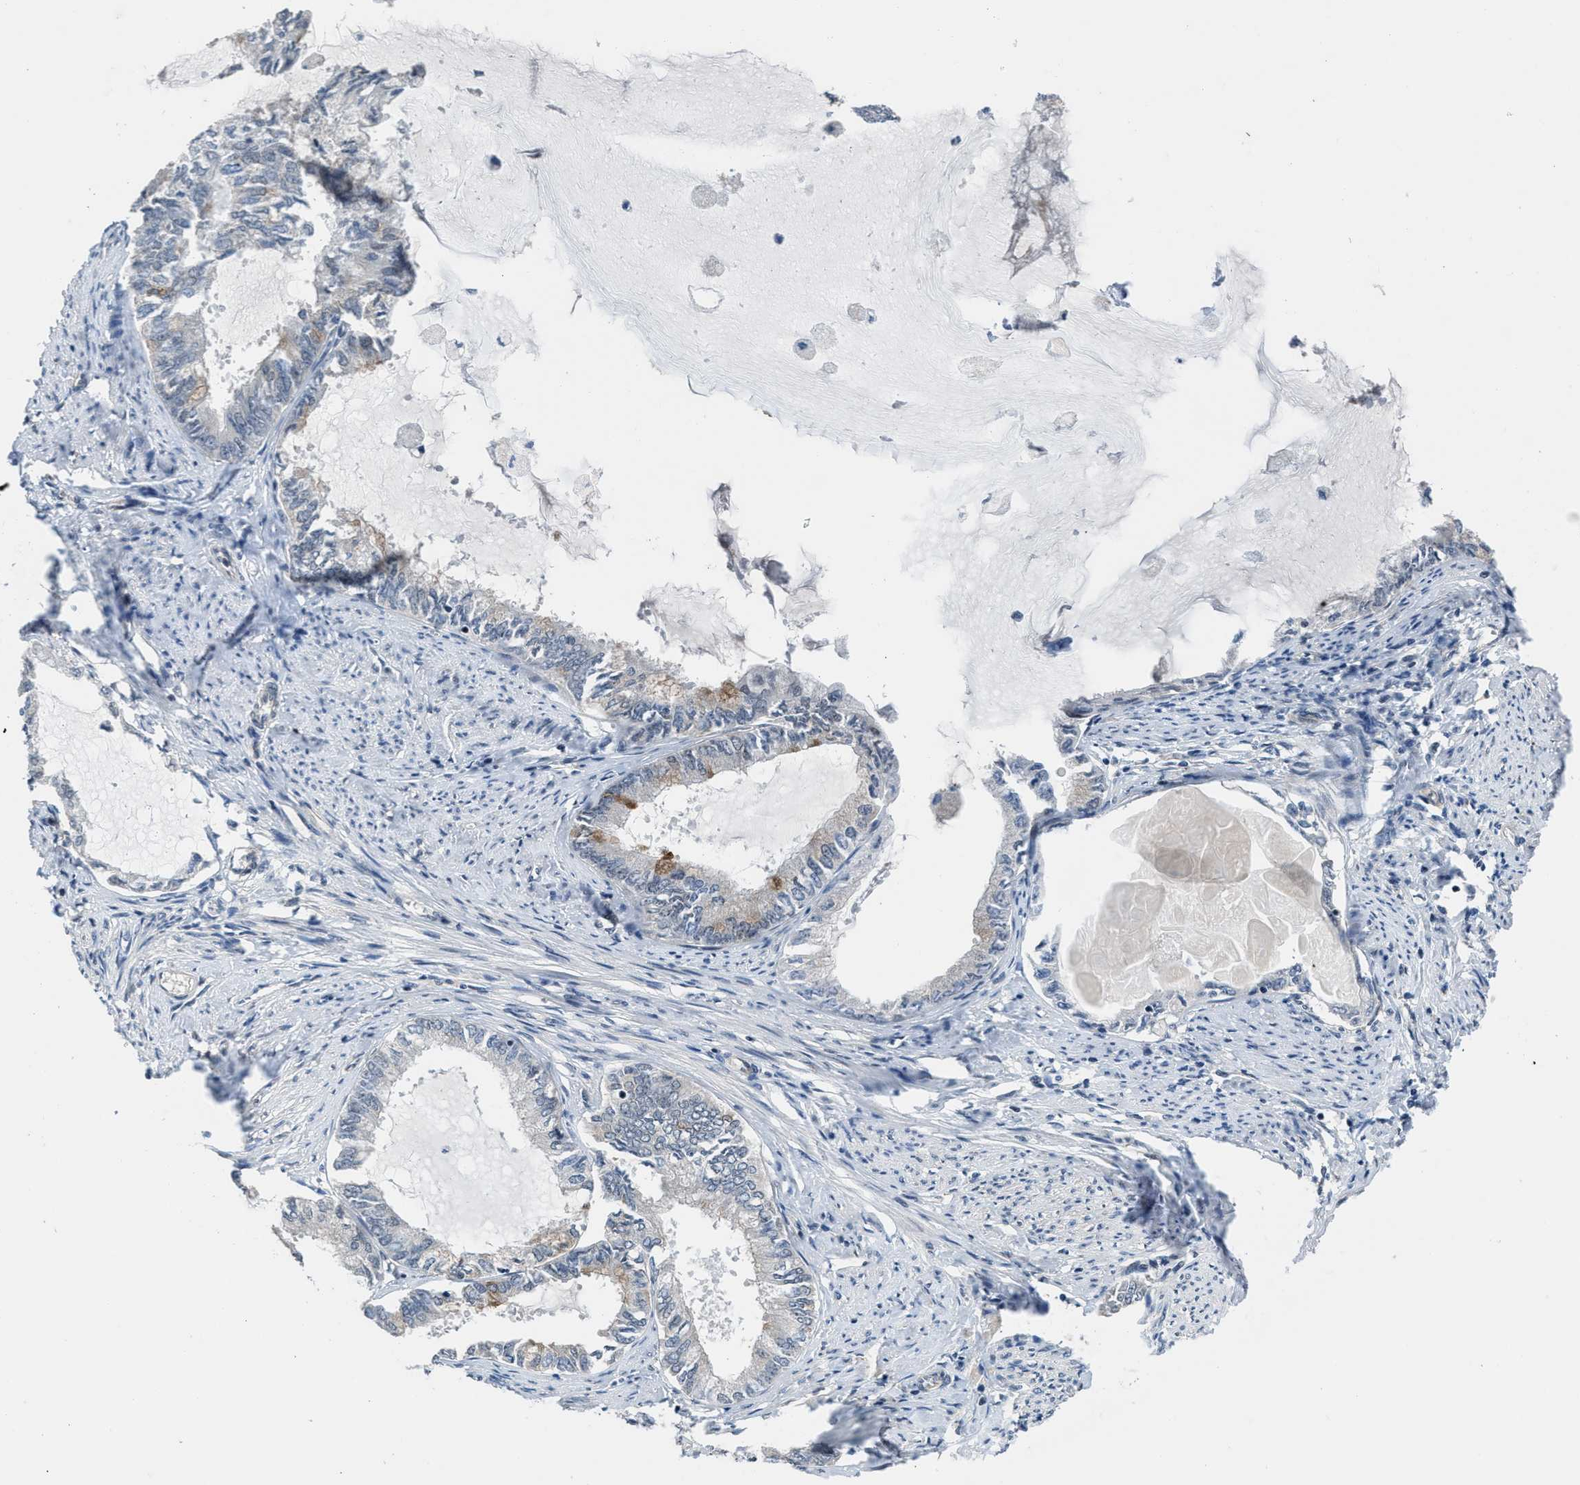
{"staining": {"intensity": "negative", "quantity": "none", "location": "none"}, "tissue": "endometrial cancer", "cell_type": "Tumor cells", "image_type": "cancer", "snomed": [{"axis": "morphology", "description": "Adenocarcinoma, NOS"}, {"axis": "topography", "description": "Endometrium"}], "caption": "Tumor cells show no significant expression in endometrial adenocarcinoma. (Brightfield microscopy of DAB IHC at high magnification).", "gene": "SETD5", "patient": {"sex": "female", "age": 86}}